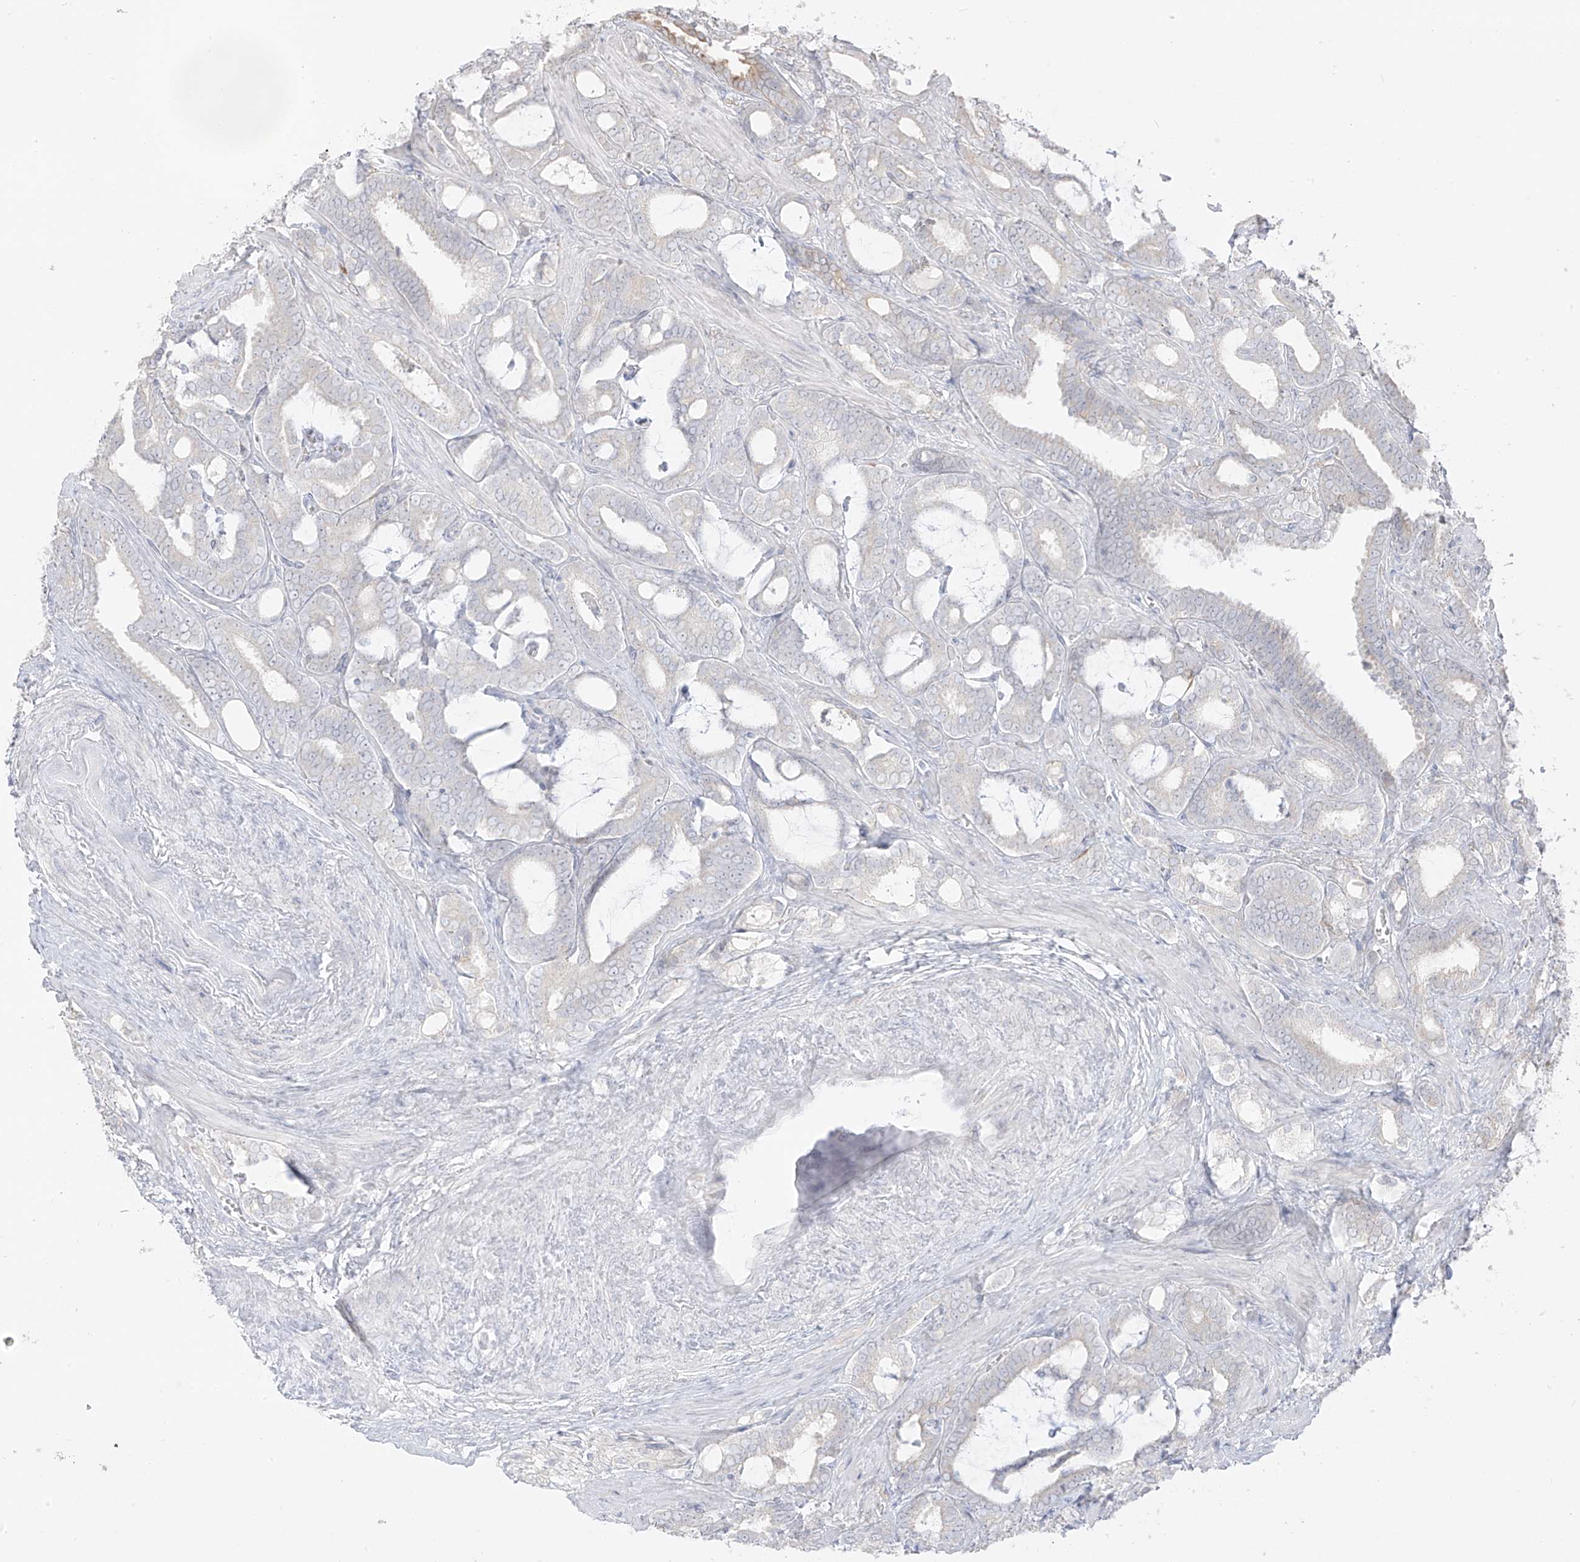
{"staining": {"intensity": "negative", "quantity": "none", "location": "none"}, "tissue": "prostate cancer", "cell_type": "Tumor cells", "image_type": "cancer", "snomed": [{"axis": "morphology", "description": "Adenocarcinoma, High grade"}, {"axis": "topography", "description": "Prostate and seminal vesicle, NOS"}], "caption": "IHC of human prostate high-grade adenocarcinoma displays no staining in tumor cells.", "gene": "DCDC2", "patient": {"sex": "male", "age": 67}}